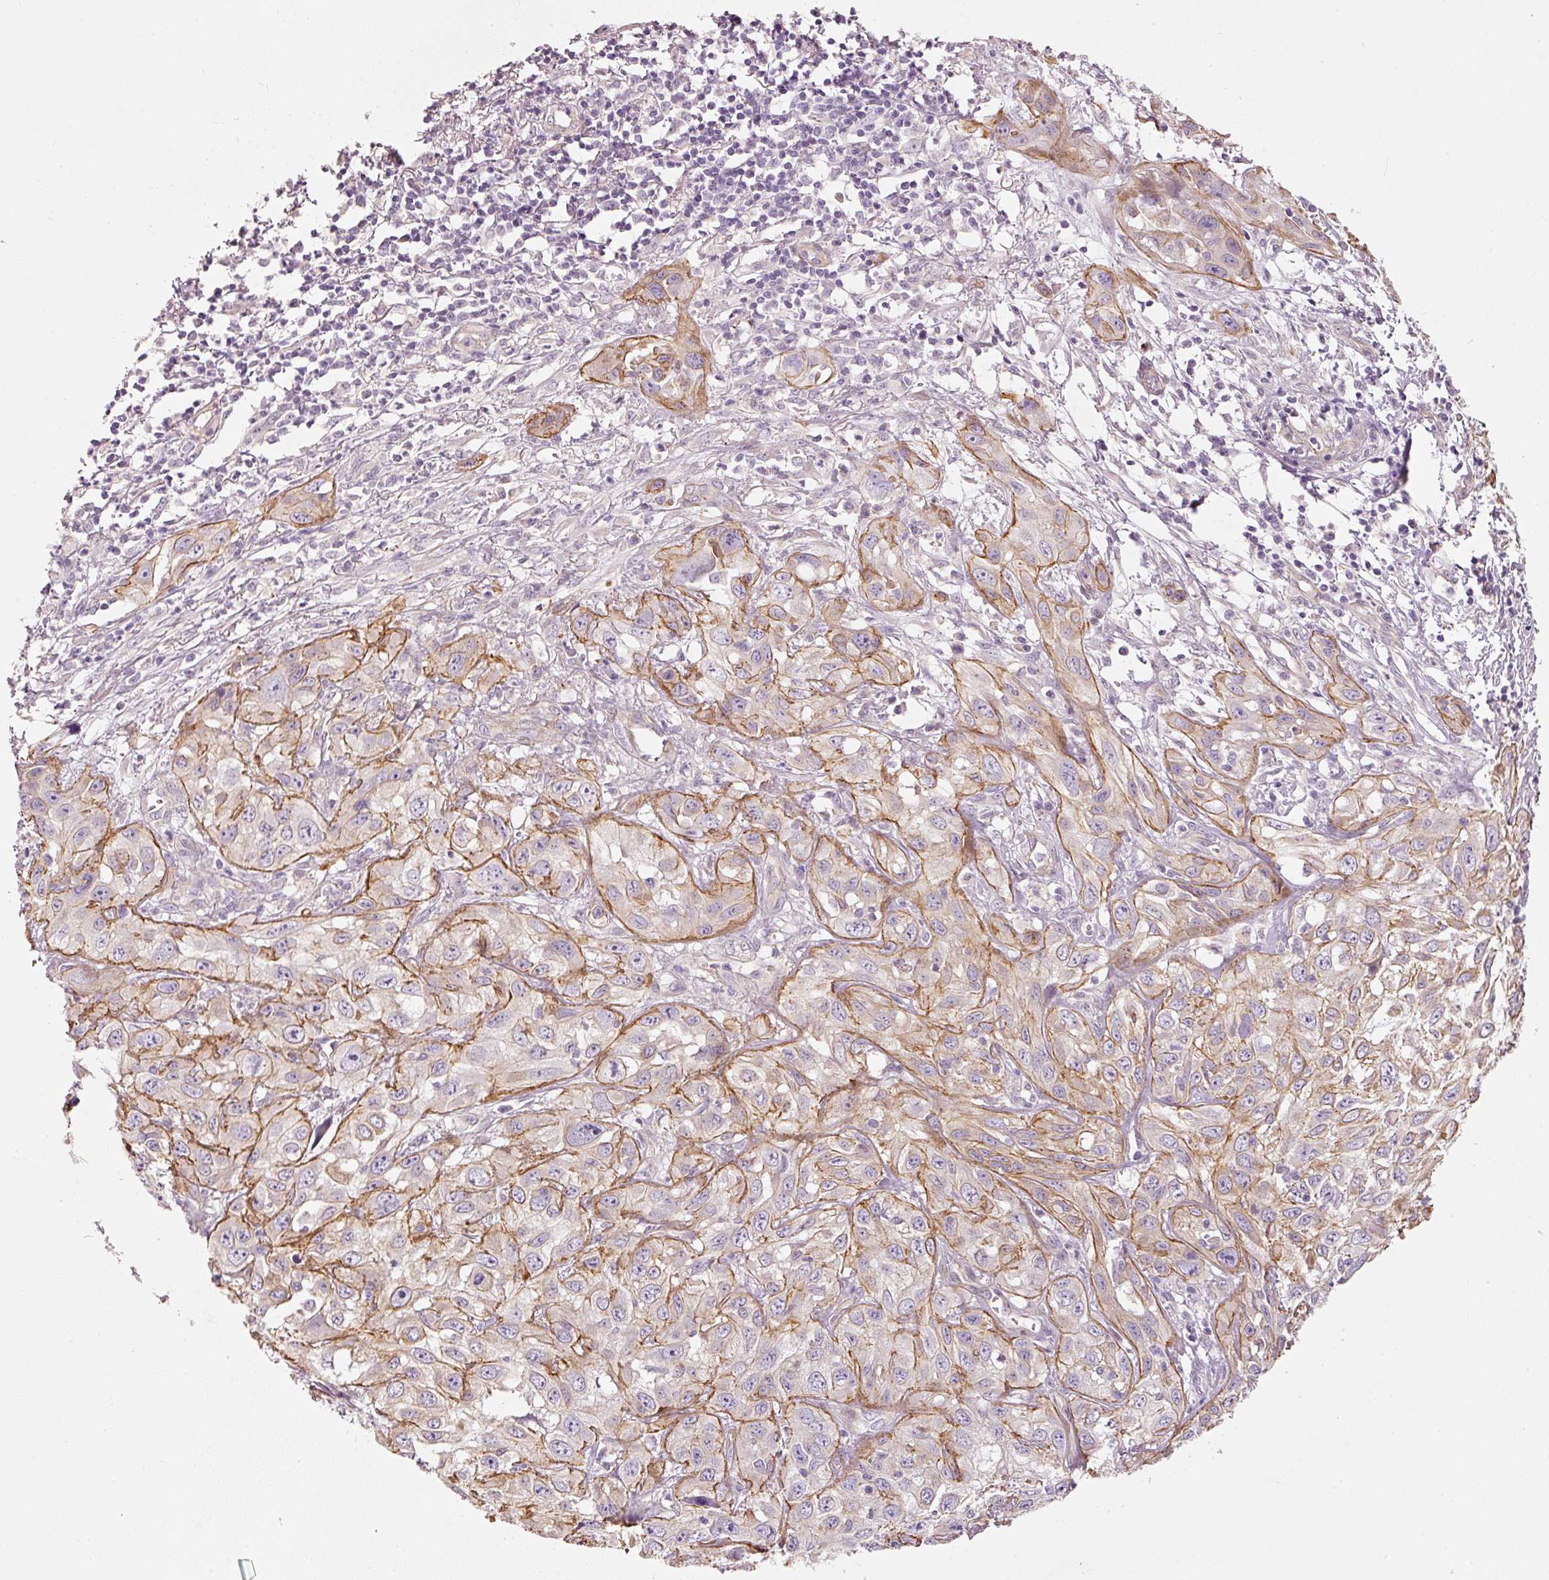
{"staining": {"intensity": "moderate", "quantity": "25%-75%", "location": "cytoplasmic/membranous"}, "tissue": "skin cancer", "cell_type": "Tumor cells", "image_type": "cancer", "snomed": [{"axis": "morphology", "description": "Squamous cell carcinoma, NOS"}, {"axis": "topography", "description": "Skin"}, {"axis": "topography", "description": "Vulva"}], "caption": "Immunohistochemical staining of human skin cancer (squamous cell carcinoma) reveals moderate cytoplasmic/membranous protein positivity in approximately 25%-75% of tumor cells. (IHC, brightfield microscopy, high magnification).", "gene": "OSR2", "patient": {"sex": "female", "age": 71}}